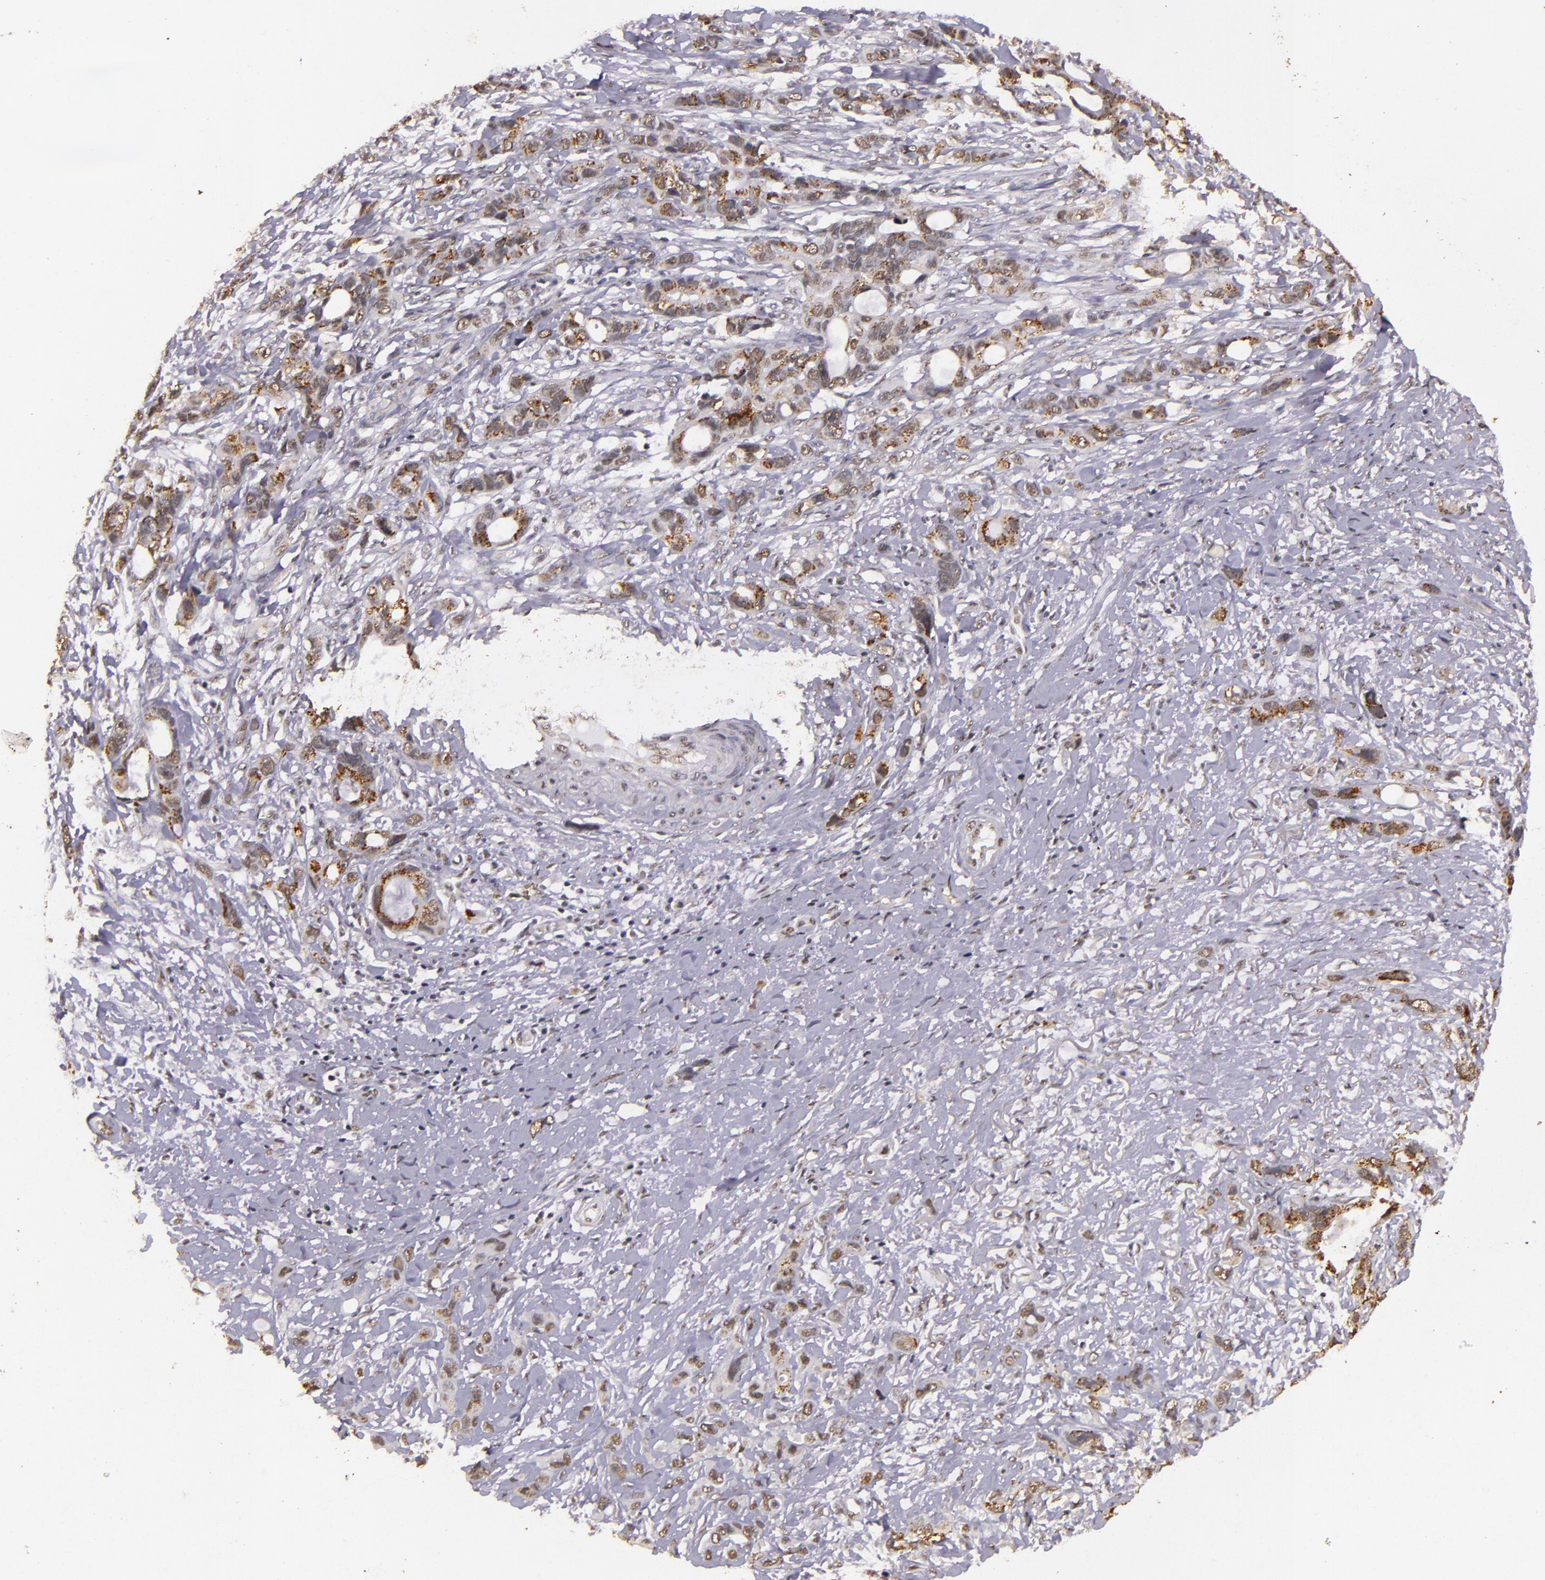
{"staining": {"intensity": "weak", "quantity": ">75%", "location": "nuclear"}, "tissue": "stomach cancer", "cell_type": "Tumor cells", "image_type": "cancer", "snomed": [{"axis": "morphology", "description": "Adenocarcinoma, NOS"}, {"axis": "topography", "description": "Stomach, upper"}], "caption": "Protein expression analysis of human stomach cancer (adenocarcinoma) reveals weak nuclear staining in about >75% of tumor cells. (Brightfield microscopy of DAB IHC at high magnification).", "gene": "CBX3", "patient": {"sex": "male", "age": 47}}